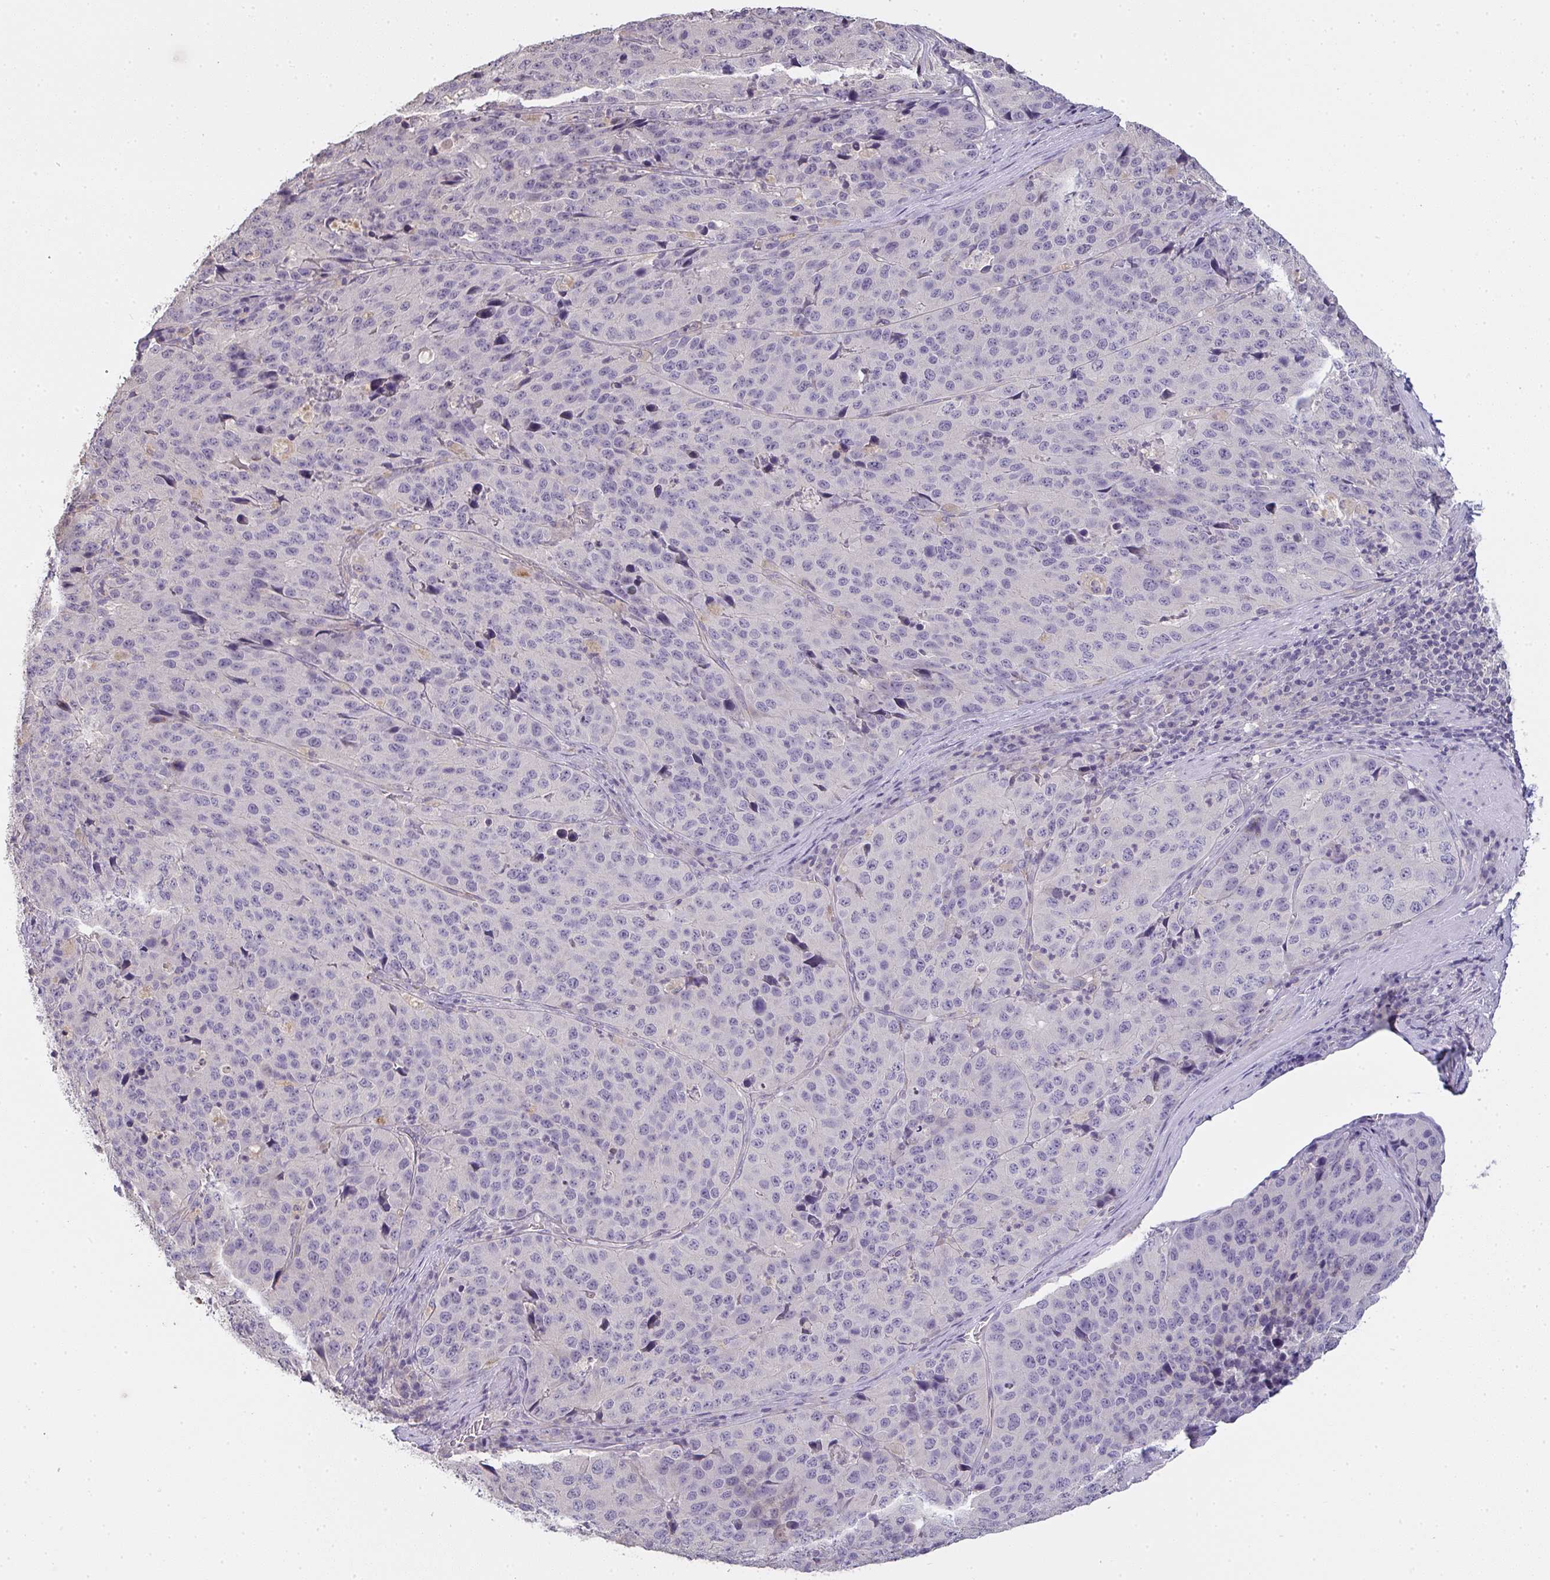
{"staining": {"intensity": "negative", "quantity": "none", "location": "none"}, "tissue": "stomach cancer", "cell_type": "Tumor cells", "image_type": "cancer", "snomed": [{"axis": "morphology", "description": "Adenocarcinoma, NOS"}, {"axis": "topography", "description": "Stomach"}], "caption": "Human stomach cancer stained for a protein using immunohistochemistry (IHC) exhibits no staining in tumor cells.", "gene": "TMEM219", "patient": {"sex": "male", "age": 71}}